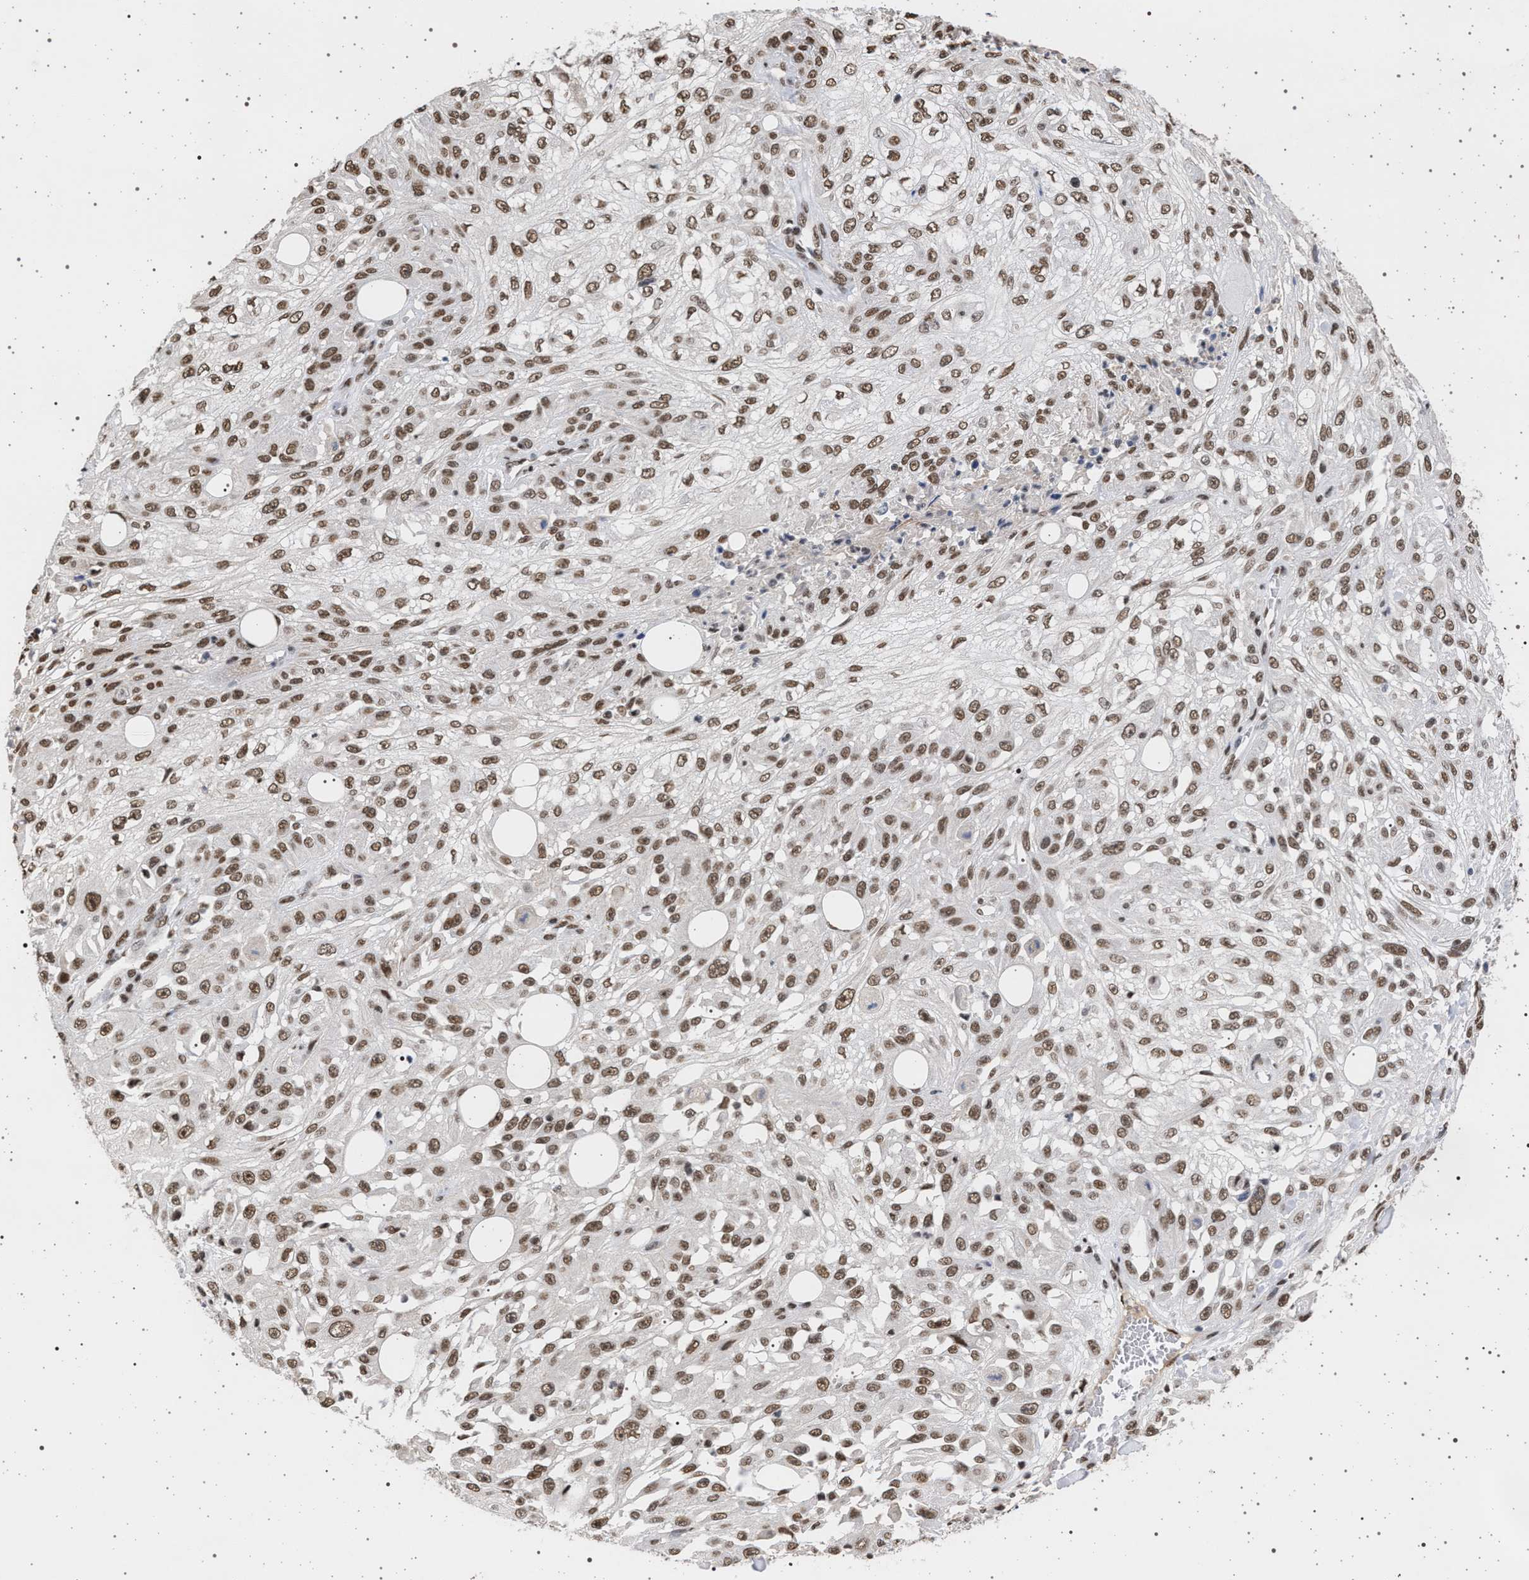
{"staining": {"intensity": "moderate", "quantity": ">75%", "location": "nuclear"}, "tissue": "skin cancer", "cell_type": "Tumor cells", "image_type": "cancer", "snomed": [{"axis": "morphology", "description": "Squamous cell carcinoma, NOS"}, {"axis": "morphology", "description": "Squamous cell carcinoma, metastatic, NOS"}, {"axis": "topography", "description": "Skin"}, {"axis": "topography", "description": "Lymph node"}], "caption": "Moderate nuclear expression for a protein is appreciated in approximately >75% of tumor cells of squamous cell carcinoma (skin) using immunohistochemistry (IHC).", "gene": "PHF12", "patient": {"sex": "male", "age": 75}}